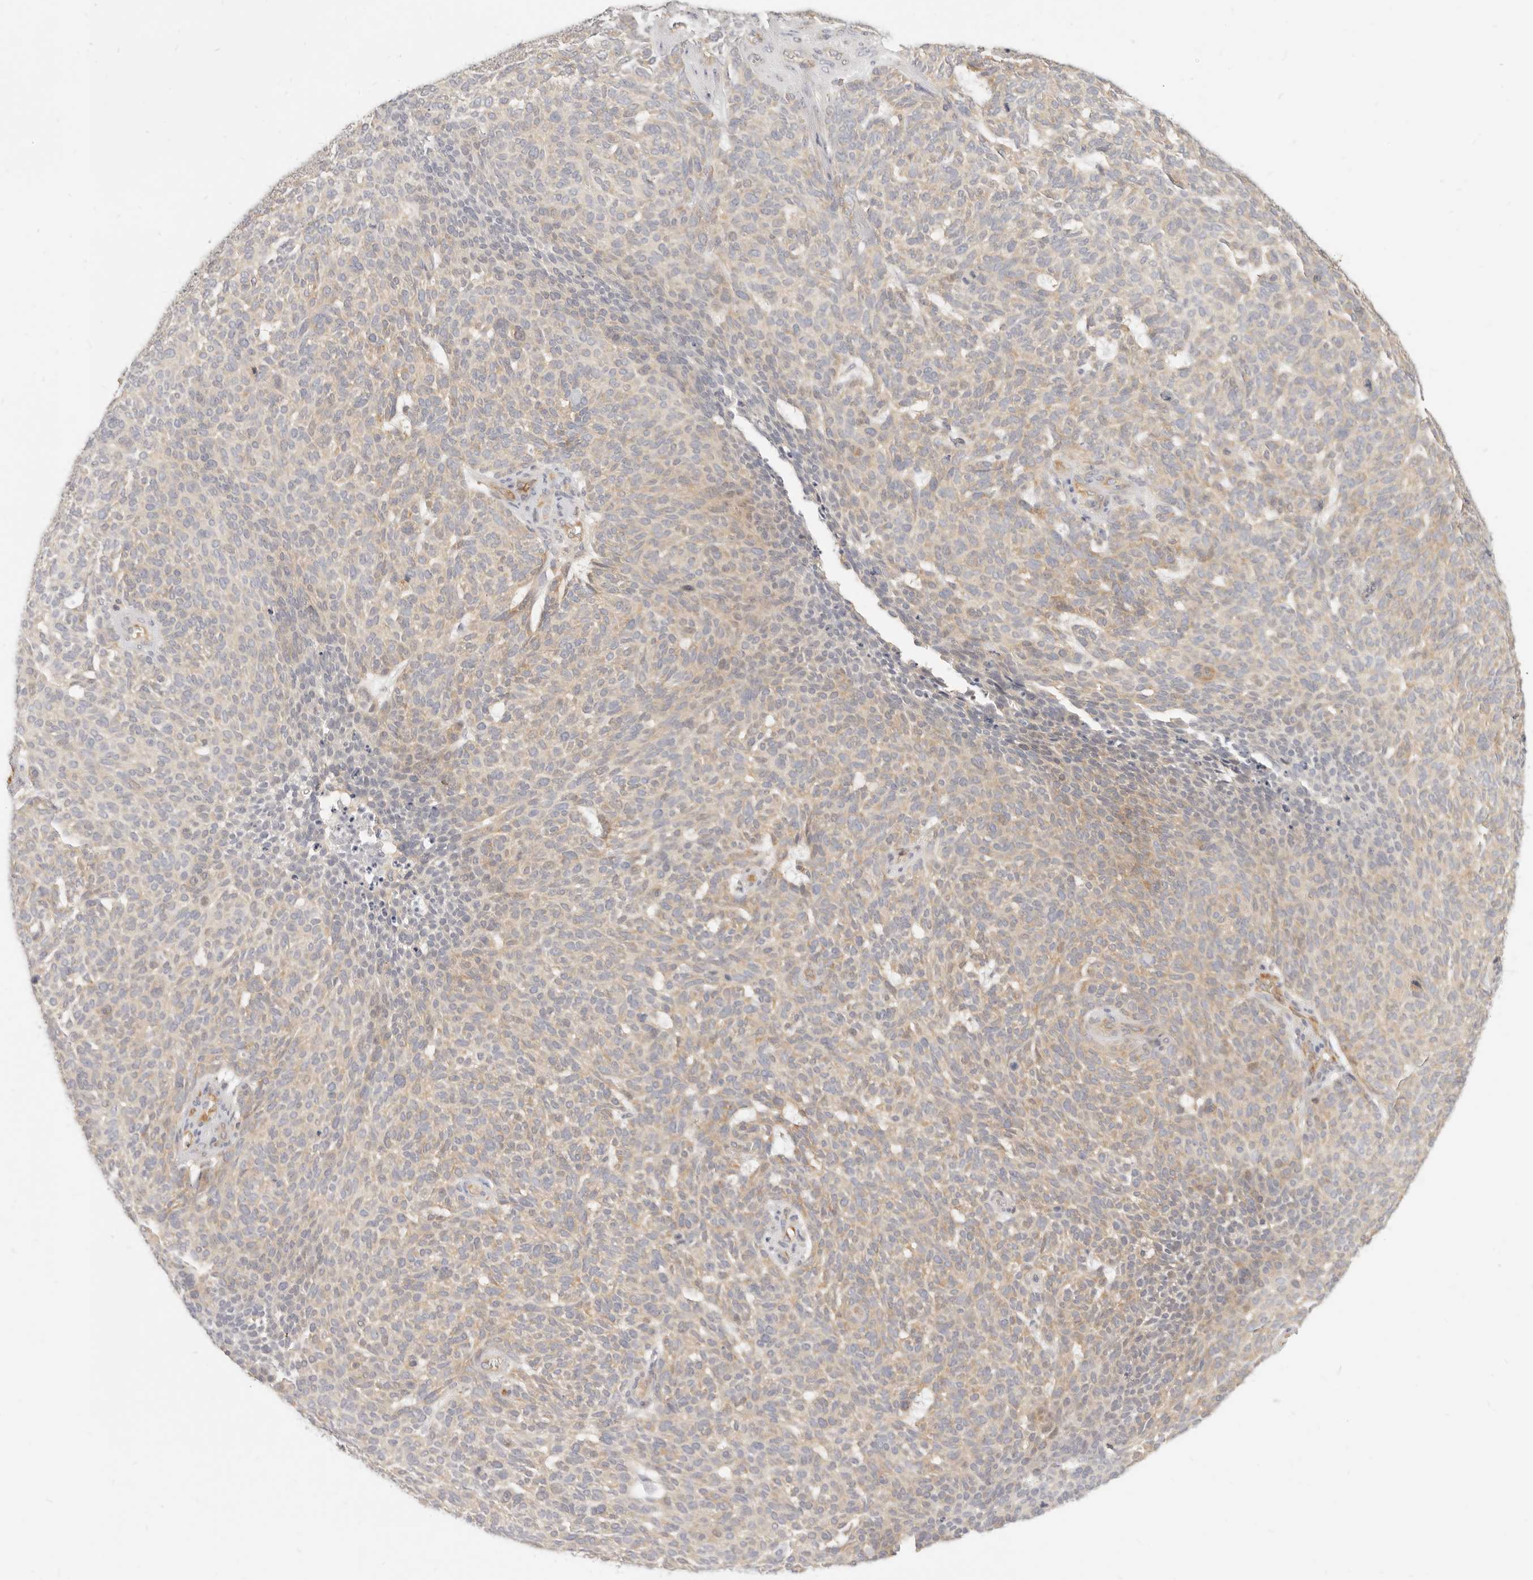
{"staining": {"intensity": "weak", "quantity": "25%-75%", "location": "cytoplasmic/membranous"}, "tissue": "skin cancer", "cell_type": "Tumor cells", "image_type": "cancer", "snomed": [{"axis": "morphology", "description": "Squamous cell carcinoma, NOS"}, {"axis": "topography", "description": "Skin"}], "caption": "A low amount of weak cytoplasmic/membranous positivity is seen in approximately 25%-75% of tumor cells in skin squamous cell carcinoma tissue. (Brightfield microscopy of DAB IHC at high magnification).", "gene": "LTB4R2", "patient": {"sex": "female", "age": 90}}